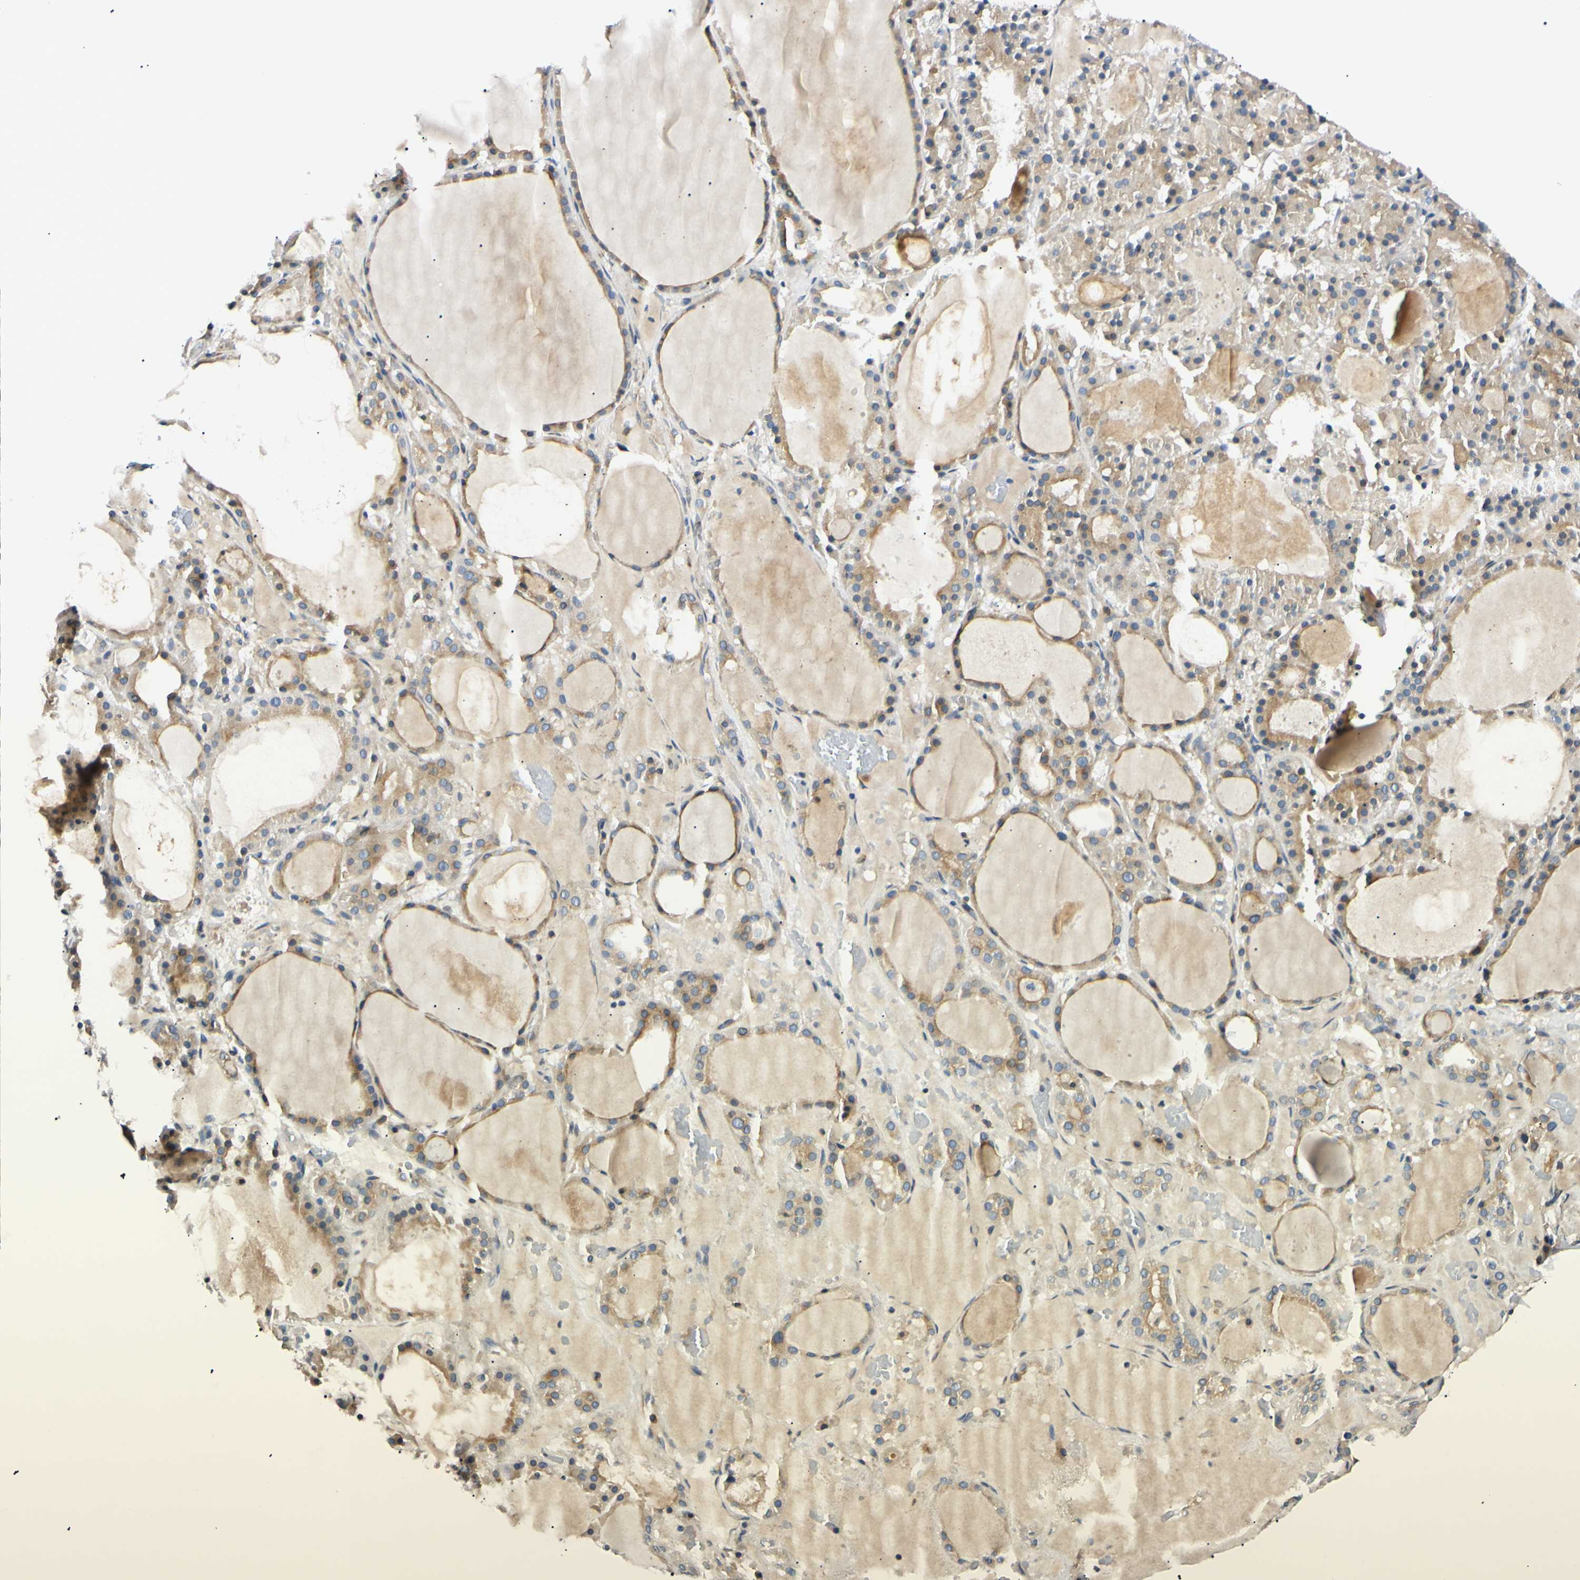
{"staining": {"intensity": "moderate", "quantity": ">75%", "location": "cytoplasmic/membranous"}, "tissue": "thyroid gland", "cell_type": "Glandular cells", "image_type": "normal", "snomed": [{"axis": "morphology", "description": "Normal tissue, NOS"}, {"axis": "morphology", "description": "Carcinoma, NOS"}, {"axis": "topography", "description": "Thyroid gland"}], "caption": "Glandular cells reveal medium levels of moderate cytoplasmic/membranous staining in approximately >75% of cells in benign human thyroid gland.", "gene": "DNAJB12", "patient": {"sex": "female", "age": 86}}